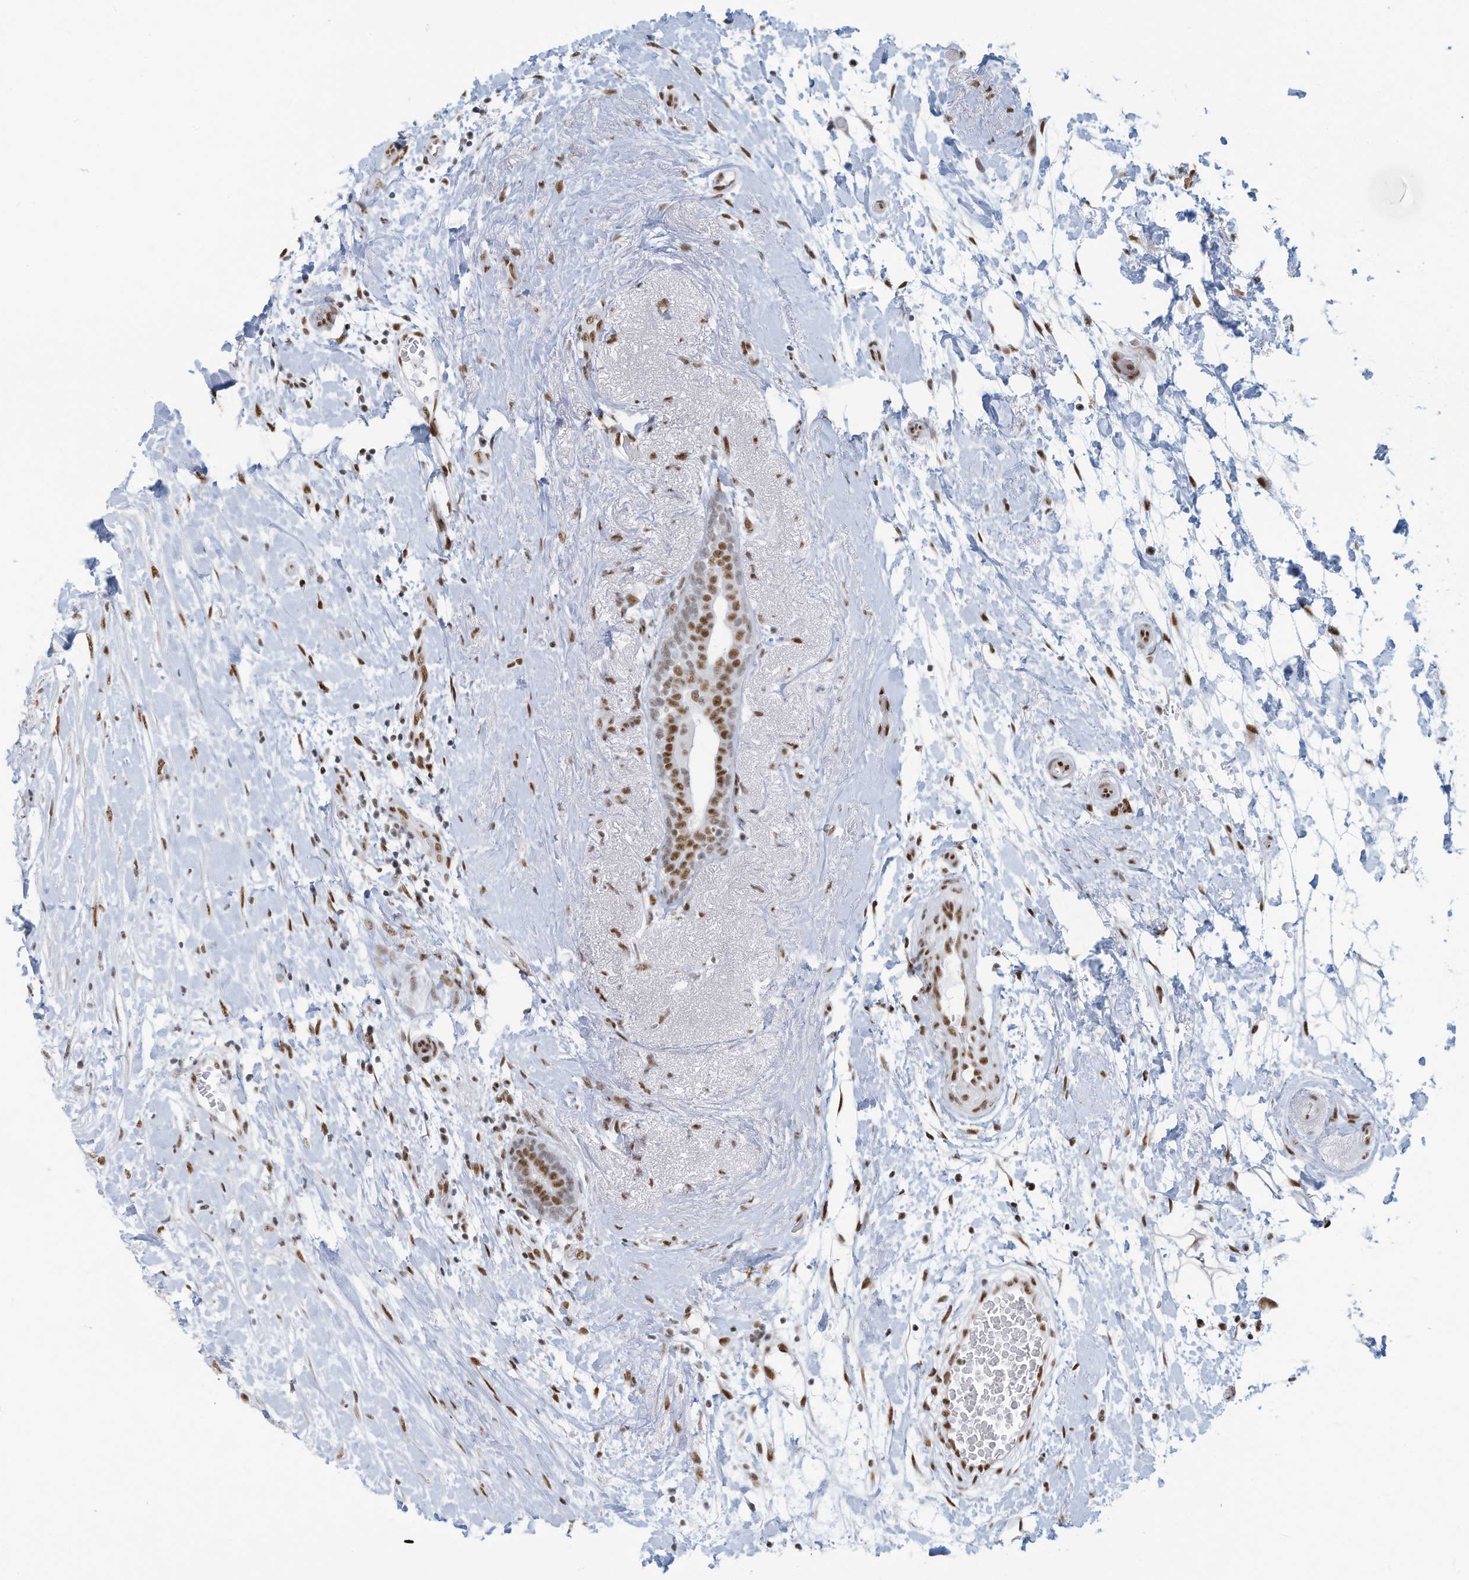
{"staining": {"intensity": "moderate", "quantity": ">75%", "location": "nuclear"}, "tissue": "breast cancer", "cell_type": "Tumor cells", "image_type": "cancer", "snomed": [{"axis": "morphology", "description": "Duct carcinoma"}, {"axis": "topography", "description": "Breast"}], "caption": "Immunohistochemistry (IHC) of breast cancer (invasive ductal carcinoma) reveals medium levels of moderate nuclear positivity in approximately >75% of tumor cells.", "gene": "SARNP", "patient": {"sex": "female", "age": 62}}